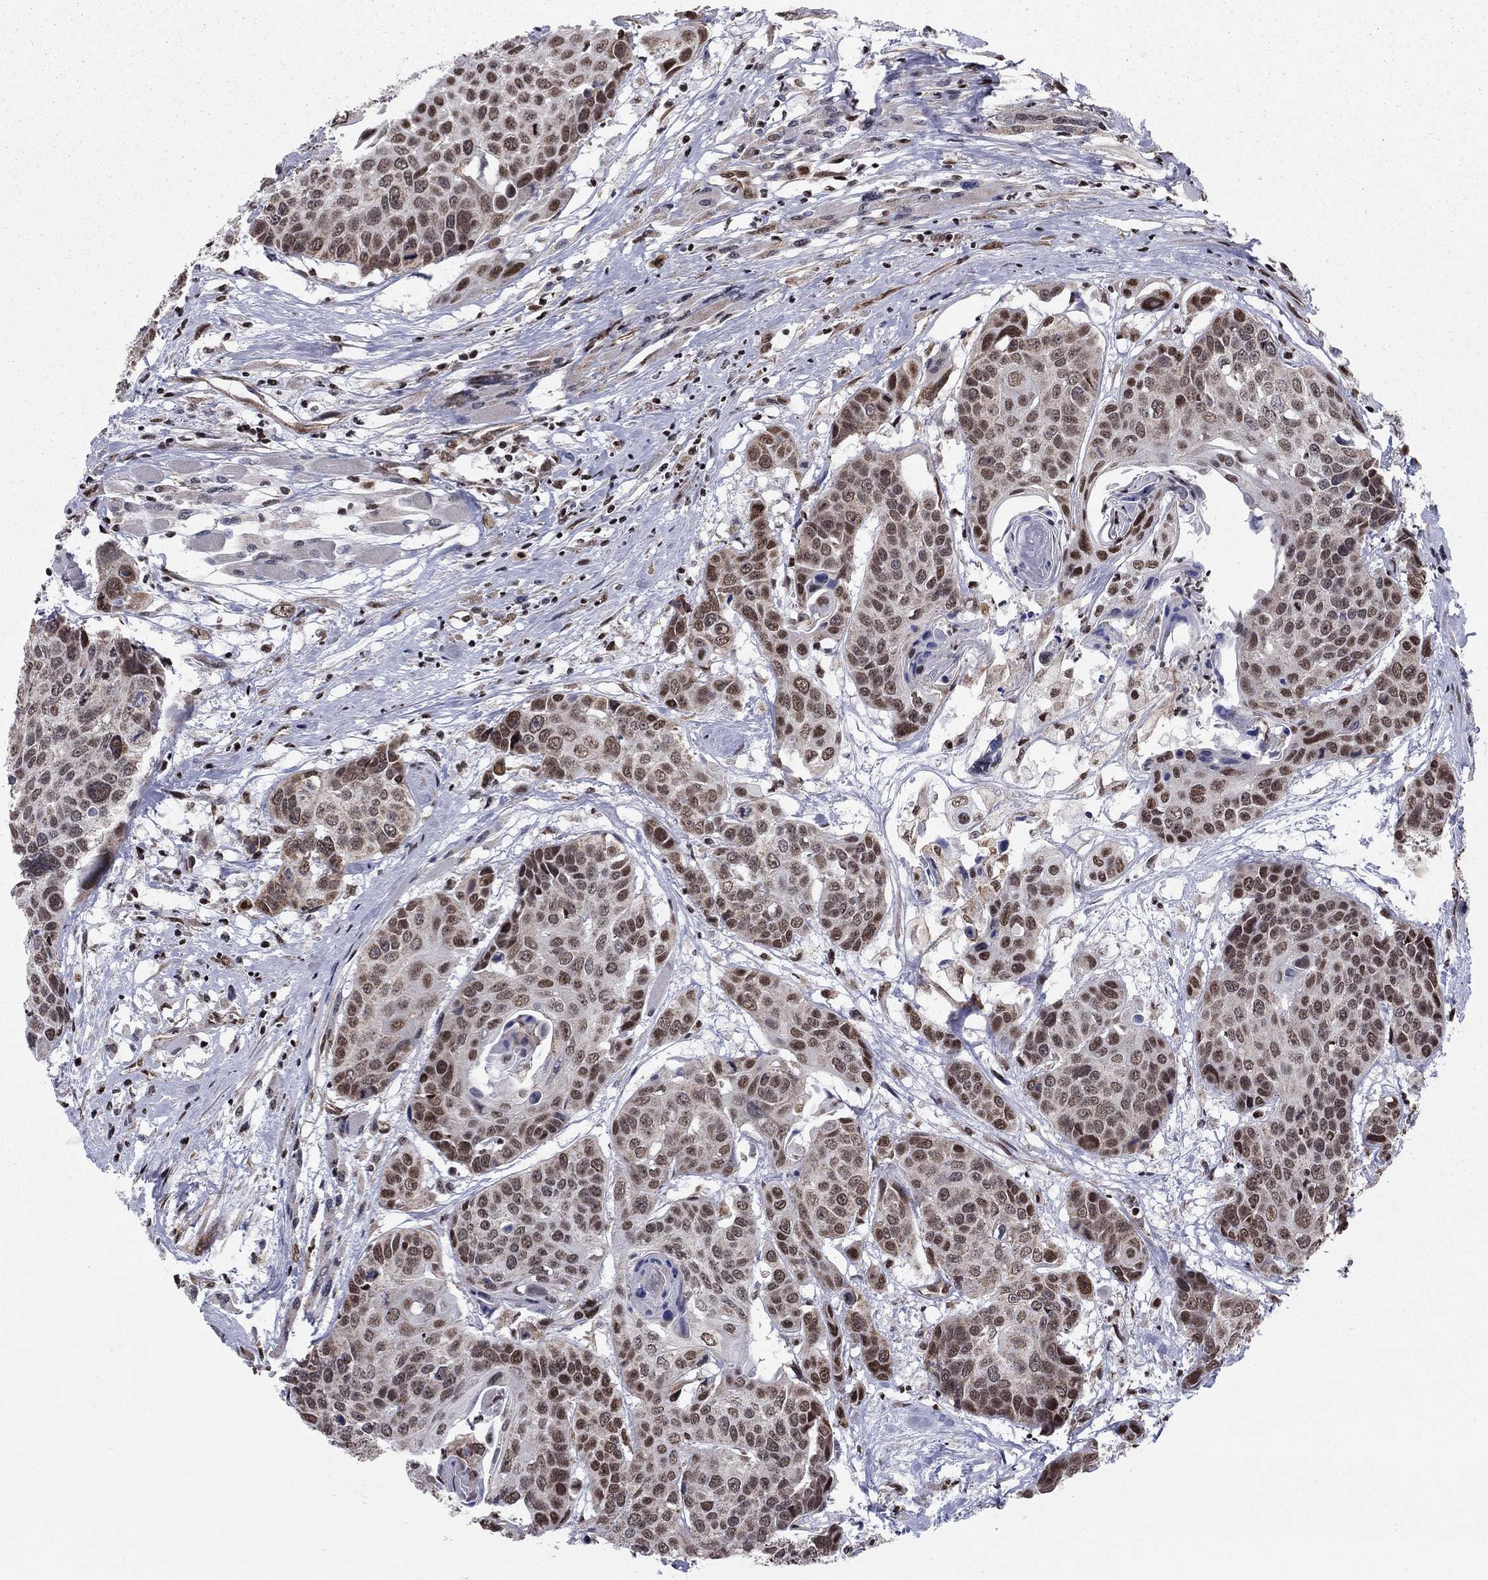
{"staining": {"intensity": "moderate", "quantity": "25%-75%", "location": "cytoplasmic/membranous,nuclear"}, "tissue": "head and neck cancer", "cell_type": "Tumor cells", "image_type": "cancer", "snomed": [{"axis": "morphology", "description": "Squamous cell carcinoma, NOS"}, {"axis": "topography", "description": "Oral tissue"}, {"axis": "topography", "description": "Head-Neck"}], "caption": "The histopathology image reveals a brown stain indicating the presence of a protein in the cytoplasmic/membranous and nuclear of tumor cells in head and neck cancer.", "gene": "N4BP2", "patient": {"sex": "male", "age": 56}}